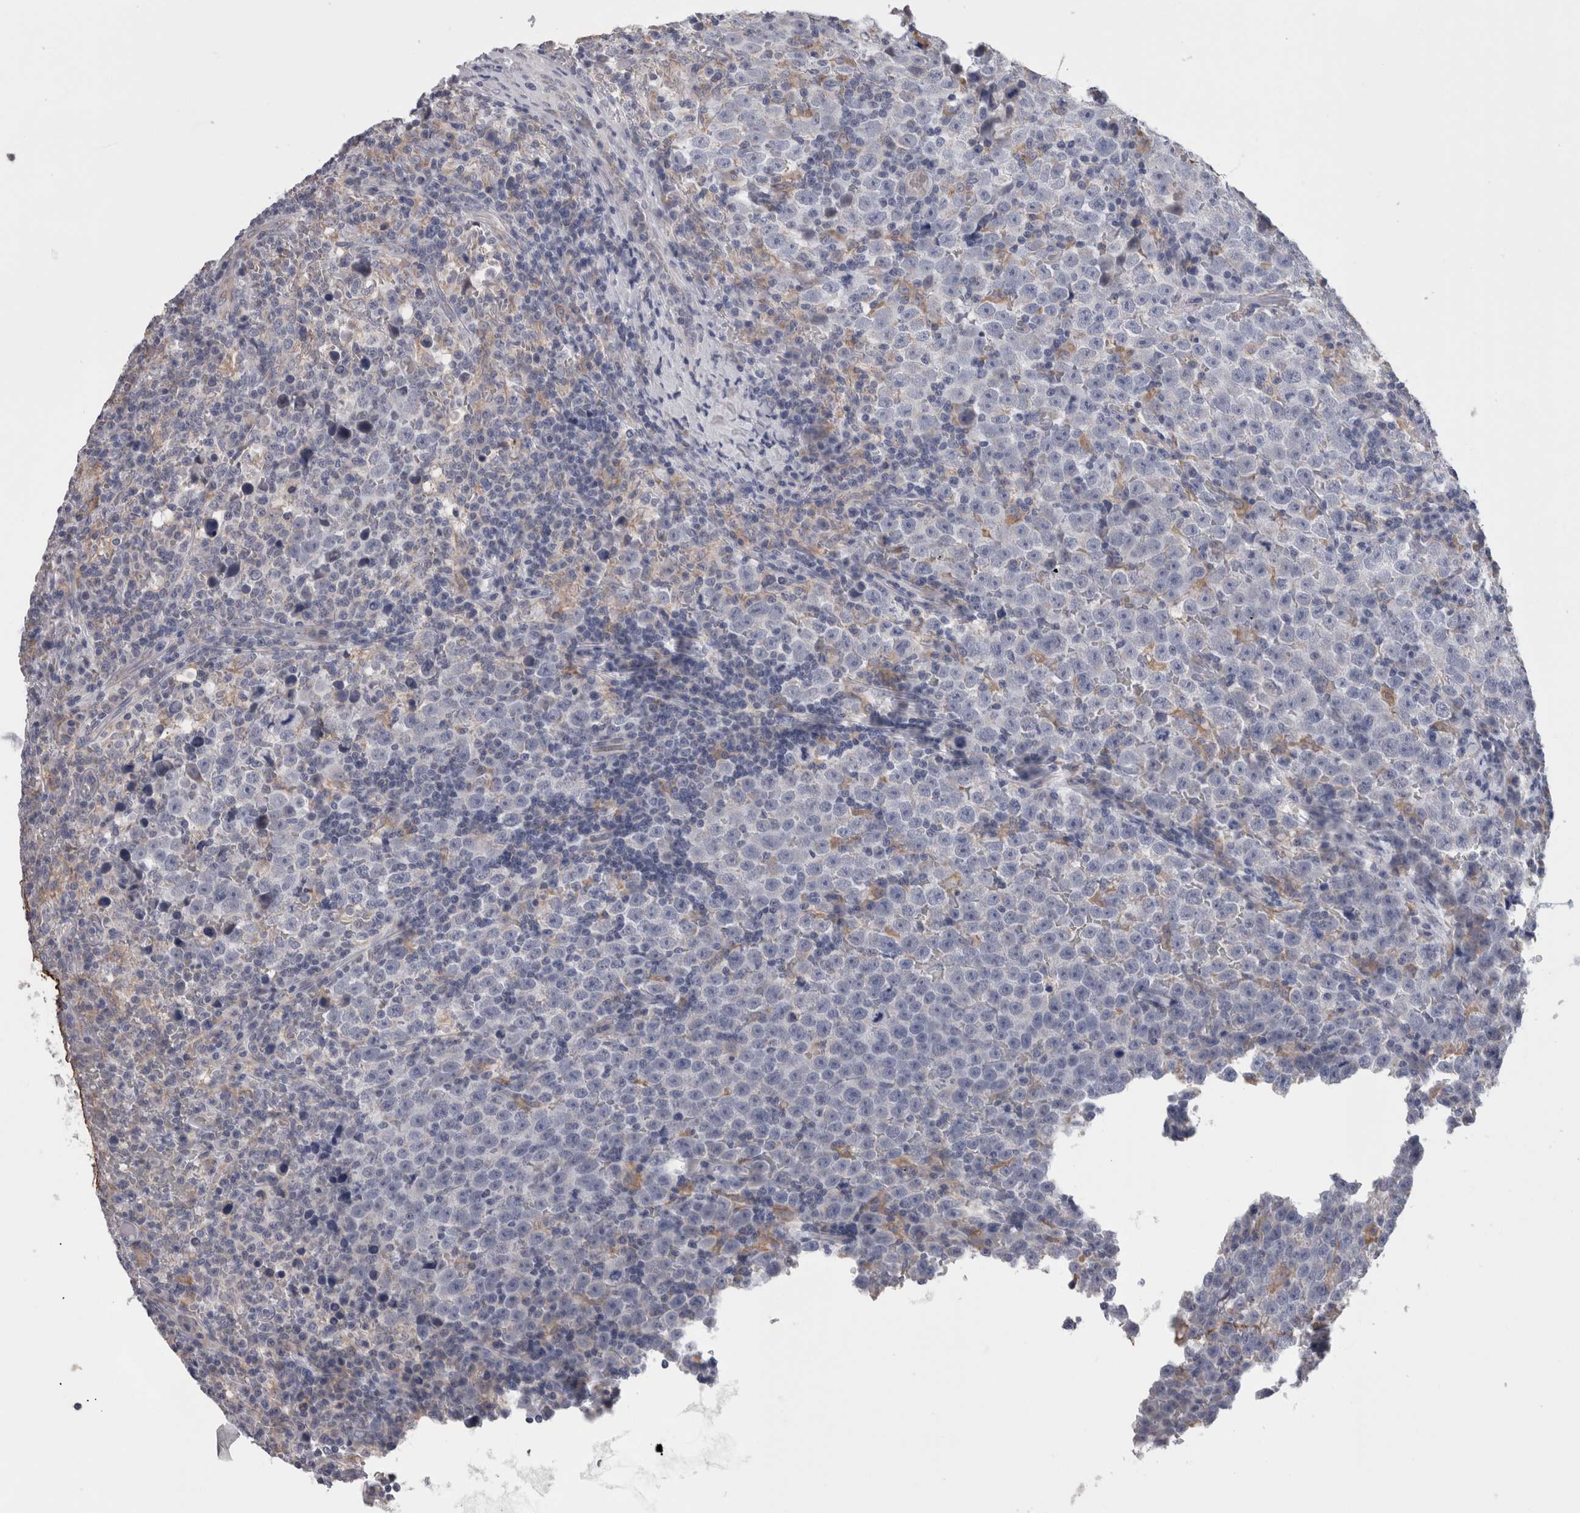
{"staining": {"intensity": "negative", "quantity": "none", "location": "none"}, "tissue": "testis cancer", "cell_type": "Tumor cells", "image_type": "cancer", "snomed": [{"axis": "morphology", "description": "Seminoma, NOS"}, {"axis": "topography", "description": "Testis"}], "caption": "This is a histopathology image of IHC staining of seminoma (testis), which shows no staining in tumor cells.", "gene": "GDAP1", "patient": {"sex": "male", "age": 43}}